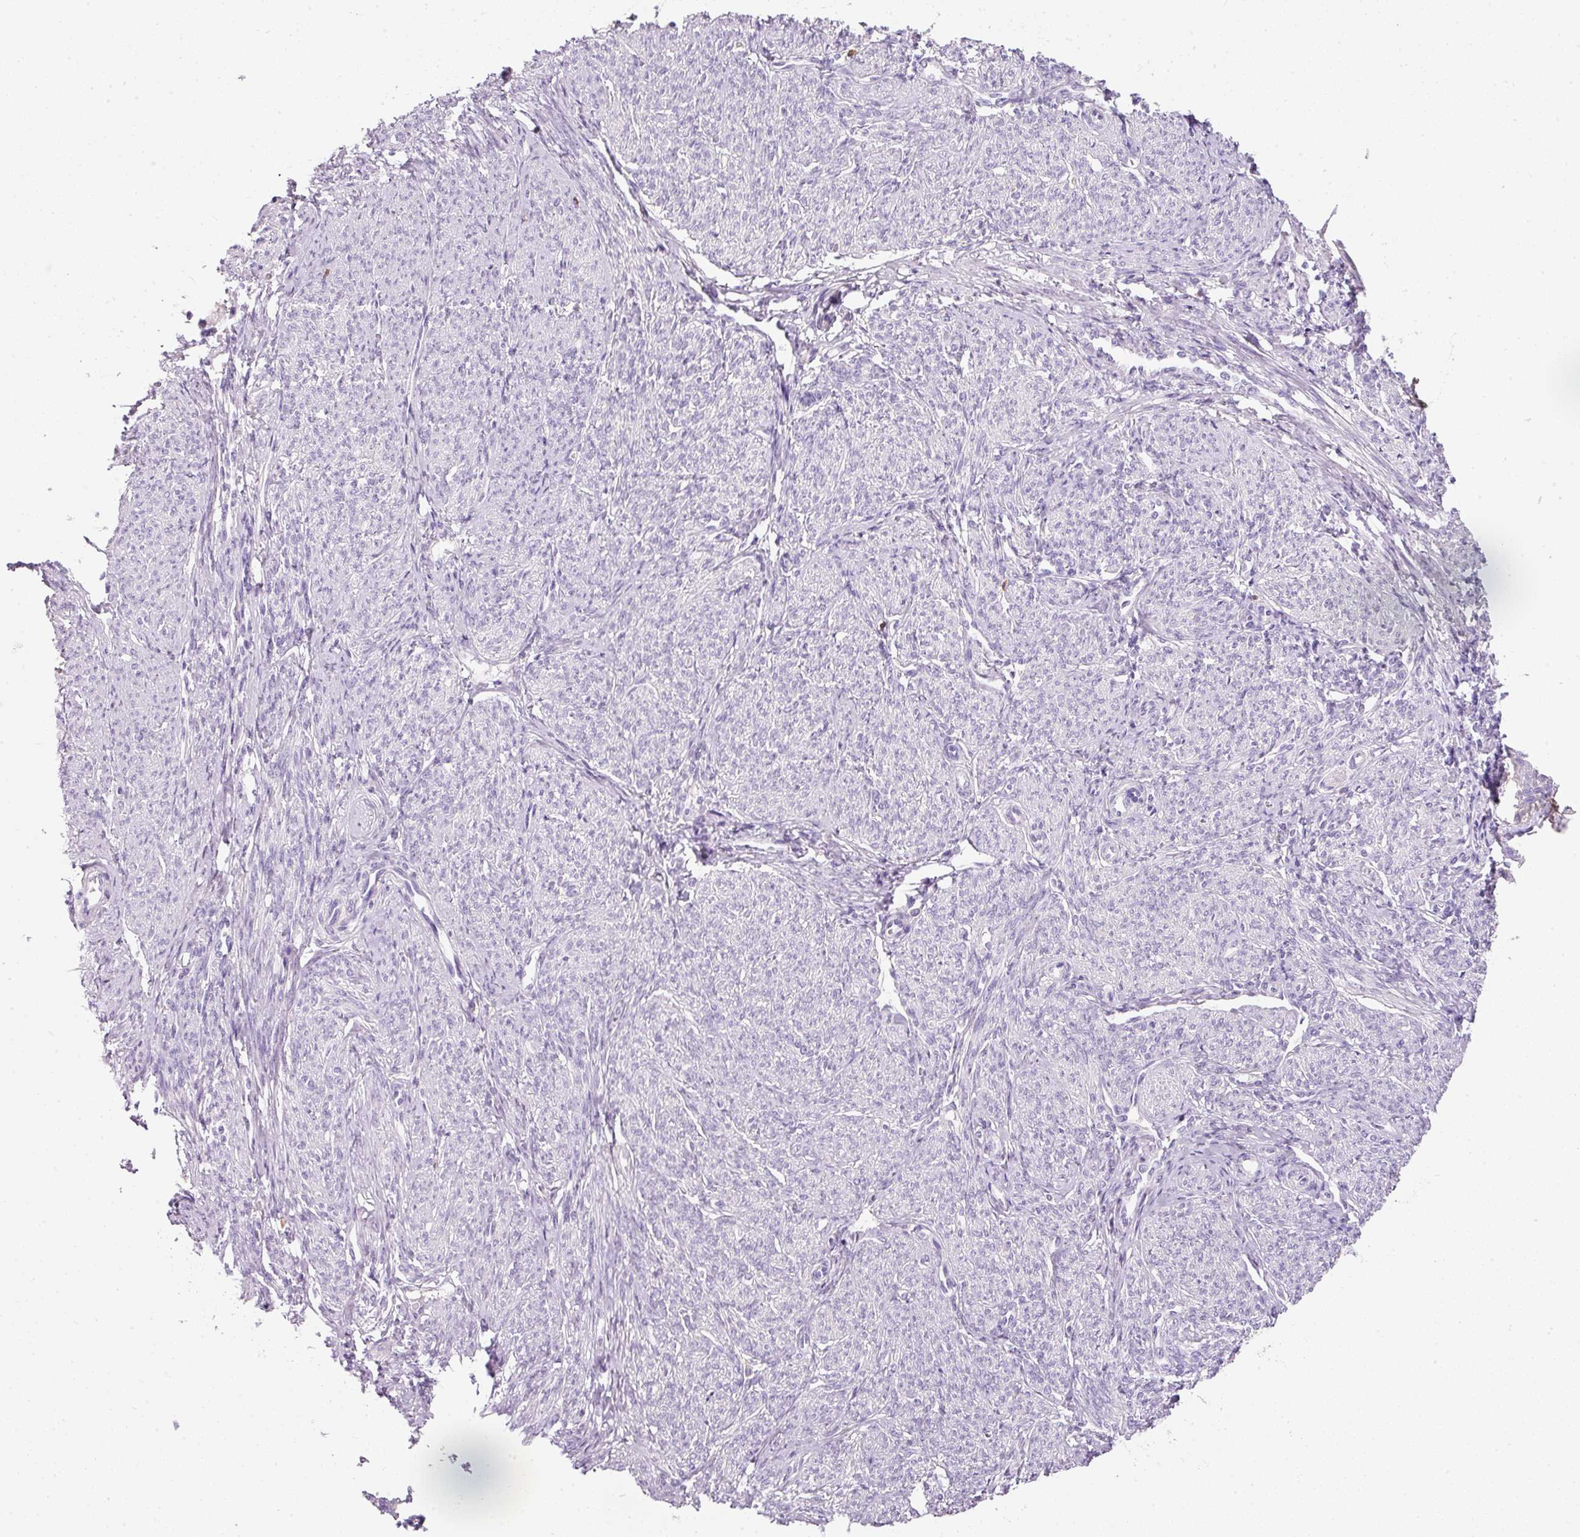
{"staining": {"intensity": "negative", "quantity": "none", "location": "none"}, "tissue": "smooth muscle", "cell_type": "Smooth muscle cells", "image_type": "normal", "snomed": [{"axis": "morphology", "description": "Normal tissue, NOS"}, {"axis": "topography", "description": "Smooth muscle"}], "caption": "Protein analysis of benign smooth muscle shows no significant positivity in smooth muscle cells.", "gene": "DNM1", "patient": {"sex": "female", "age": 65}}